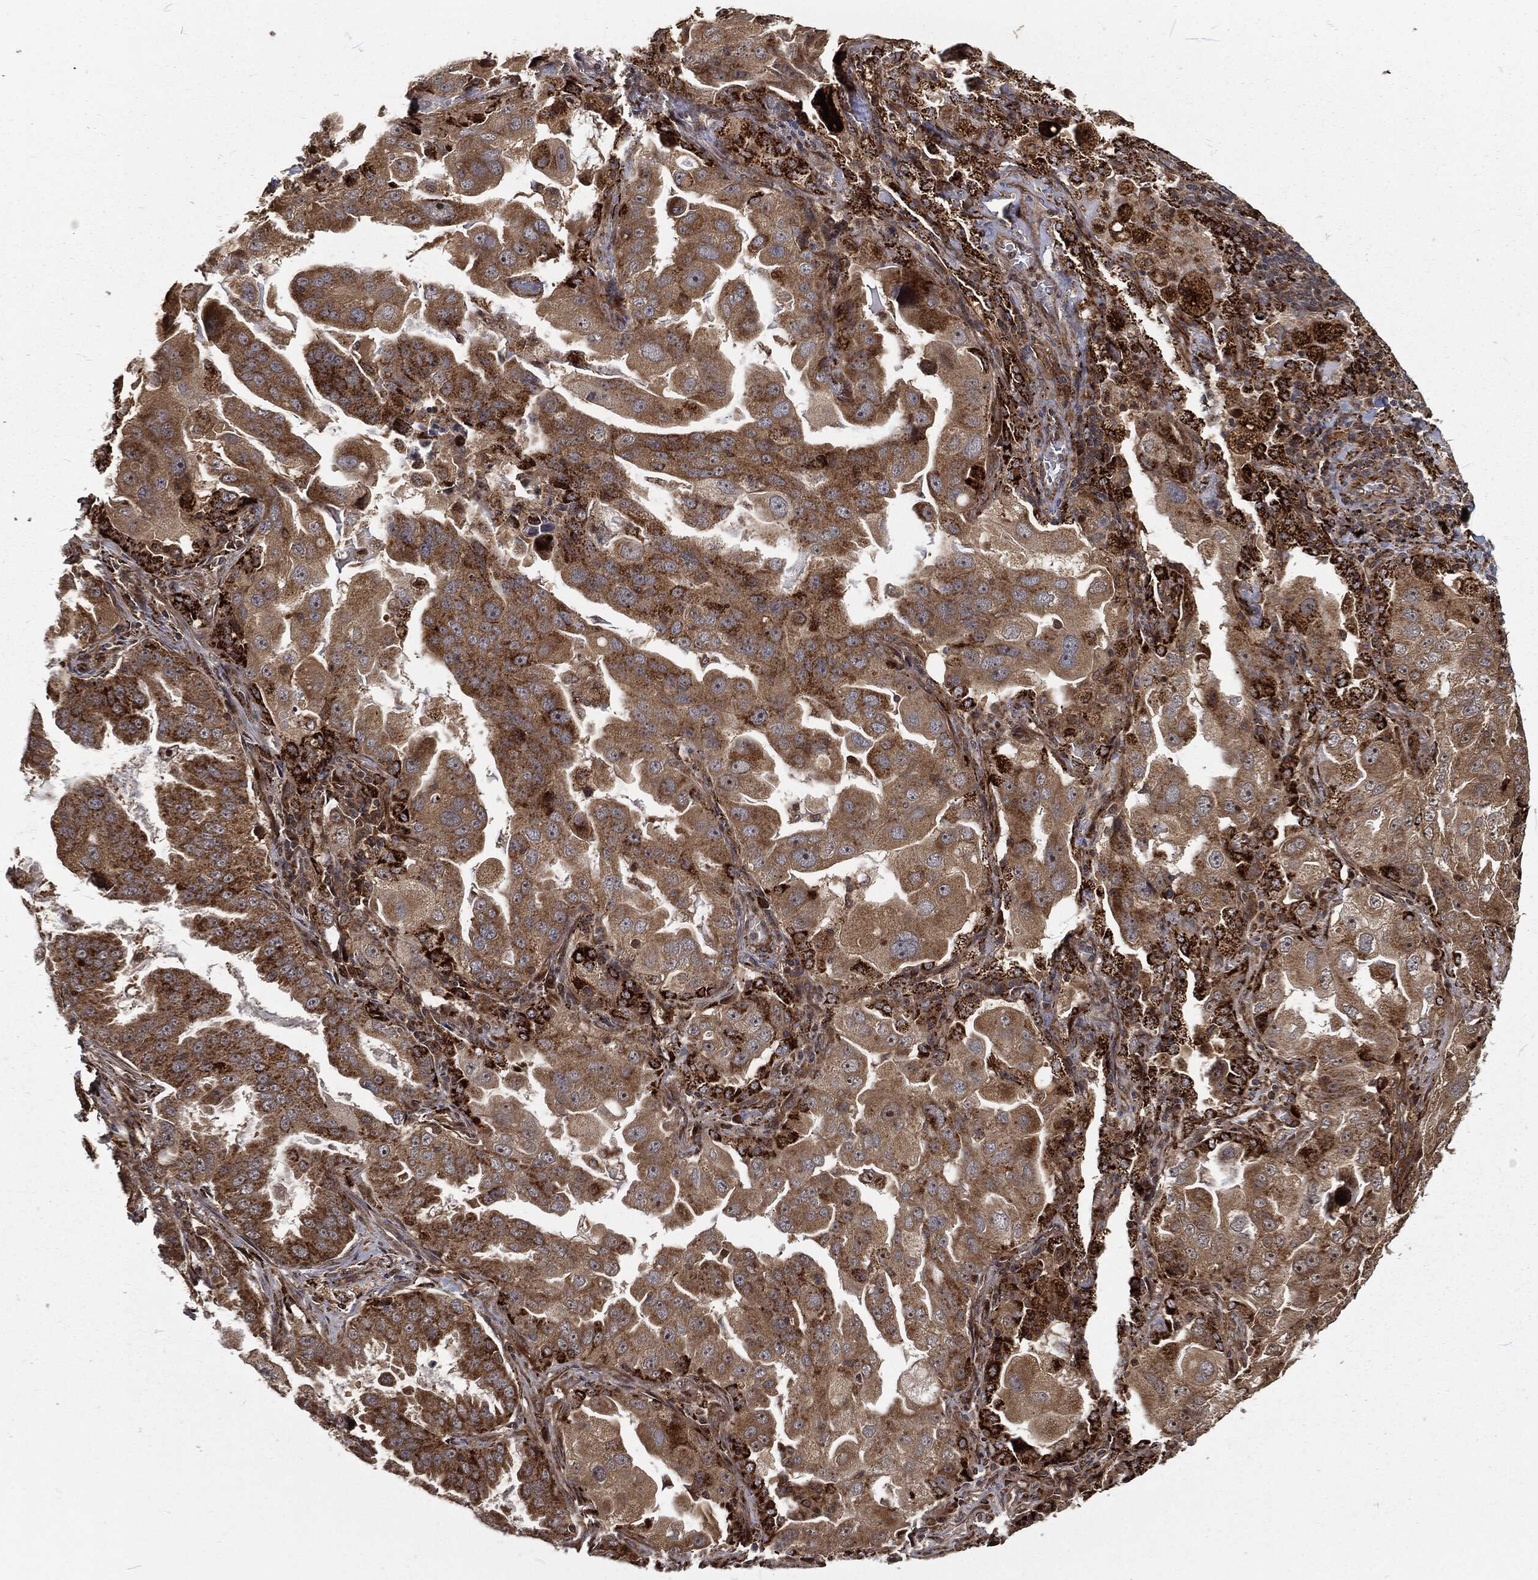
{"staining": {"intensity": "moderate", "quantity": ">75%", "location": "cytoplasmic/membranous"}, "tissue": "lung cancer", "cell_type": "Tumor cells", "image_type": "cancer", "snomed": [{"axis": "morphology", "description": "Adenocarcinoma, NOS"}, {"axis": "topography", "description": "Lung"}], "caption": "This image displays IHC staining of adenocarcinoma (lung), with medium moderate cytoplasmic/membranous positivity in approximately >75% of tumor cells.", "gene": "RFTN1", "patient": {"sex": "female", "age": 61}}